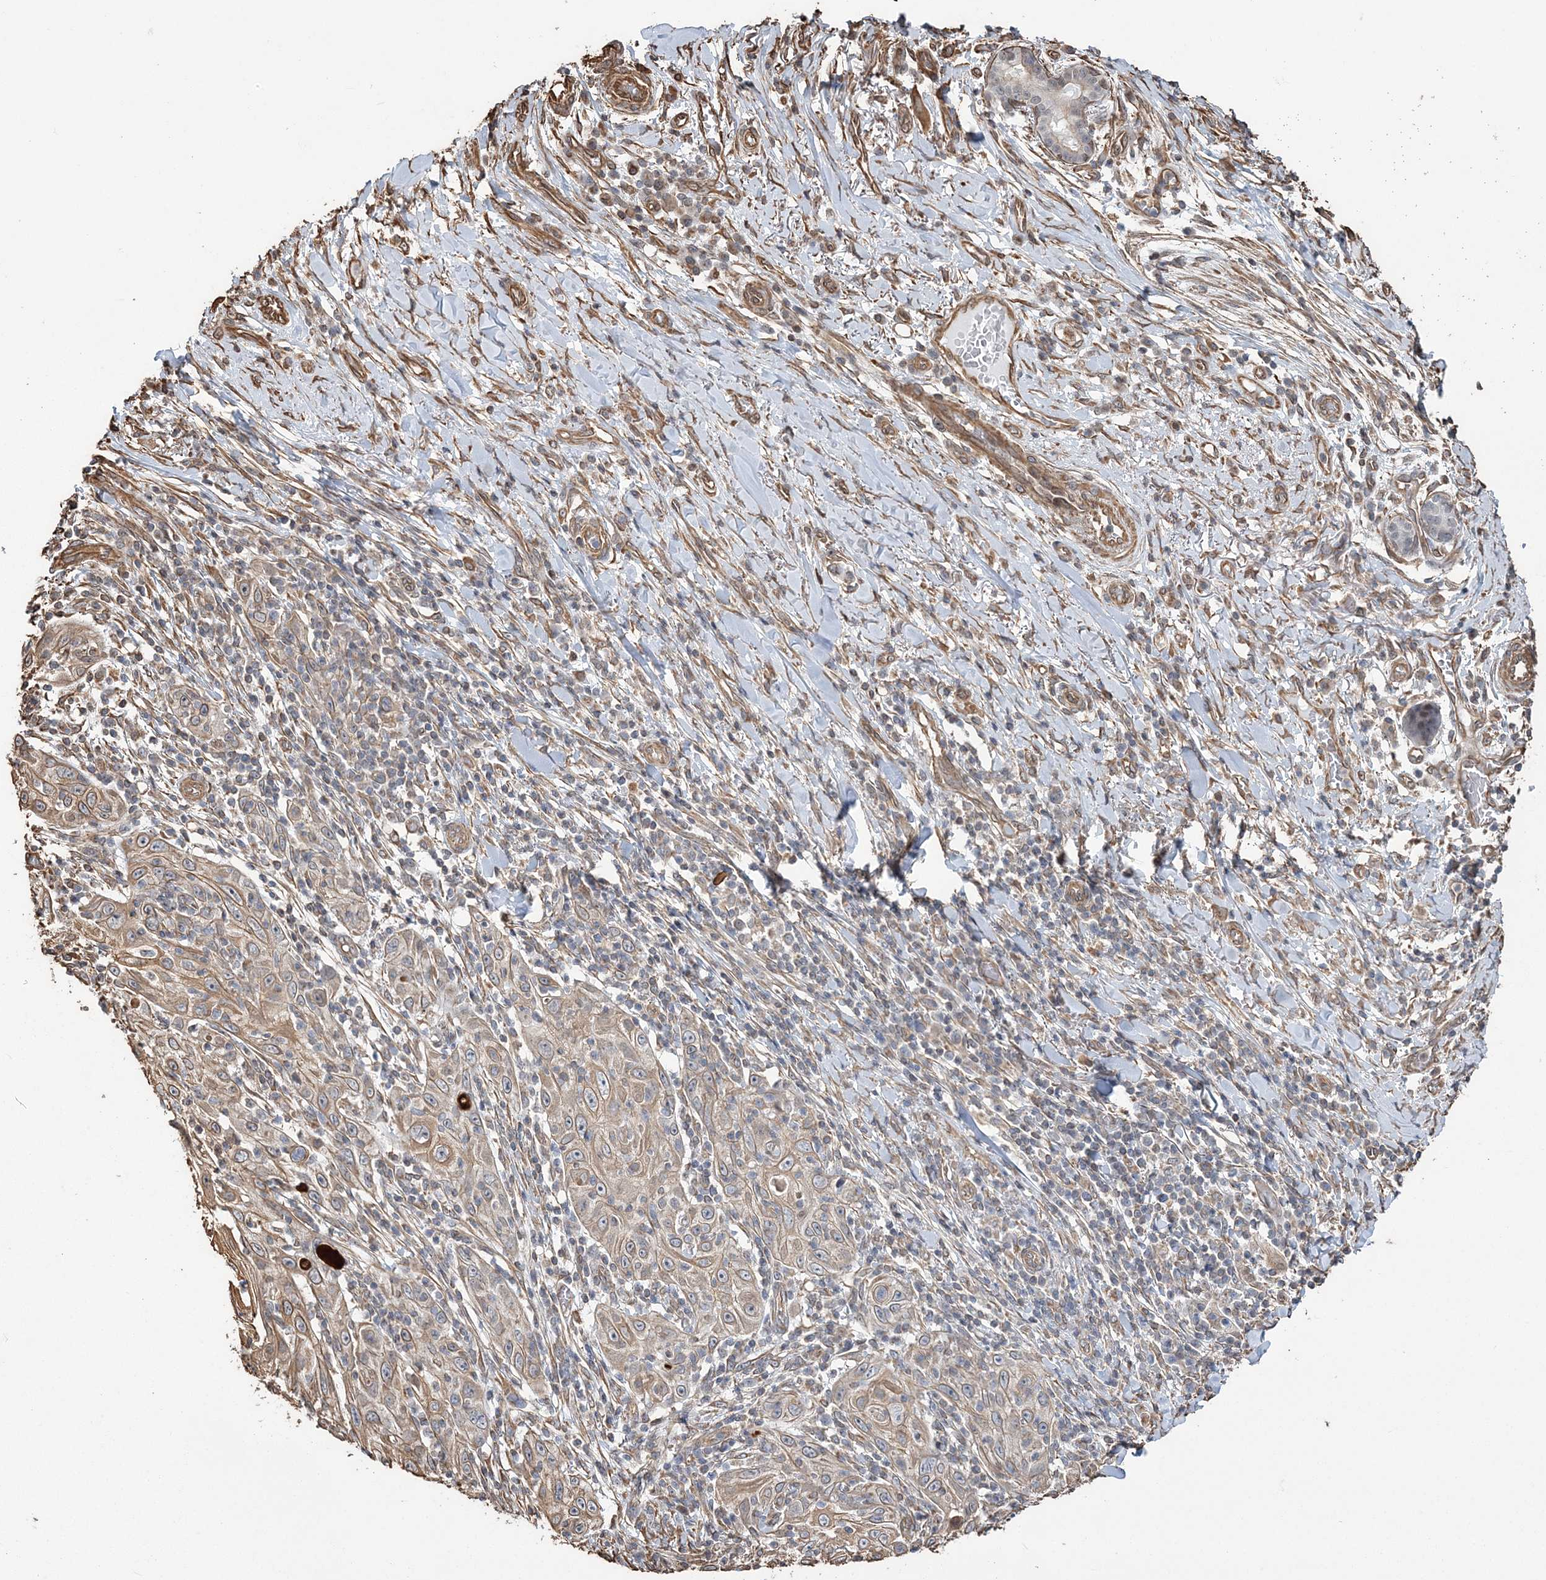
{"staining": {"intensity": "weak", "quantity": "25%-75%", "location": "cytoplasmic/membranous"}, "tissue": "skin cancer", "cell_type": "Tumor cells", "image_type": "cancer", "snomed": [{"axis": "morphology", "description": "Squamous cell carcinoma, NOS"}, {"axis": "topography", "description": "Skin"}], "caption": "The image shows staining of squamous cell carcinoma (skin), revealing weak cytoplasmic/membranous protein expression (brown color) within tumor cells.", "gene": "ATP11B", "patient": {"sex": "female", "age": 88}}